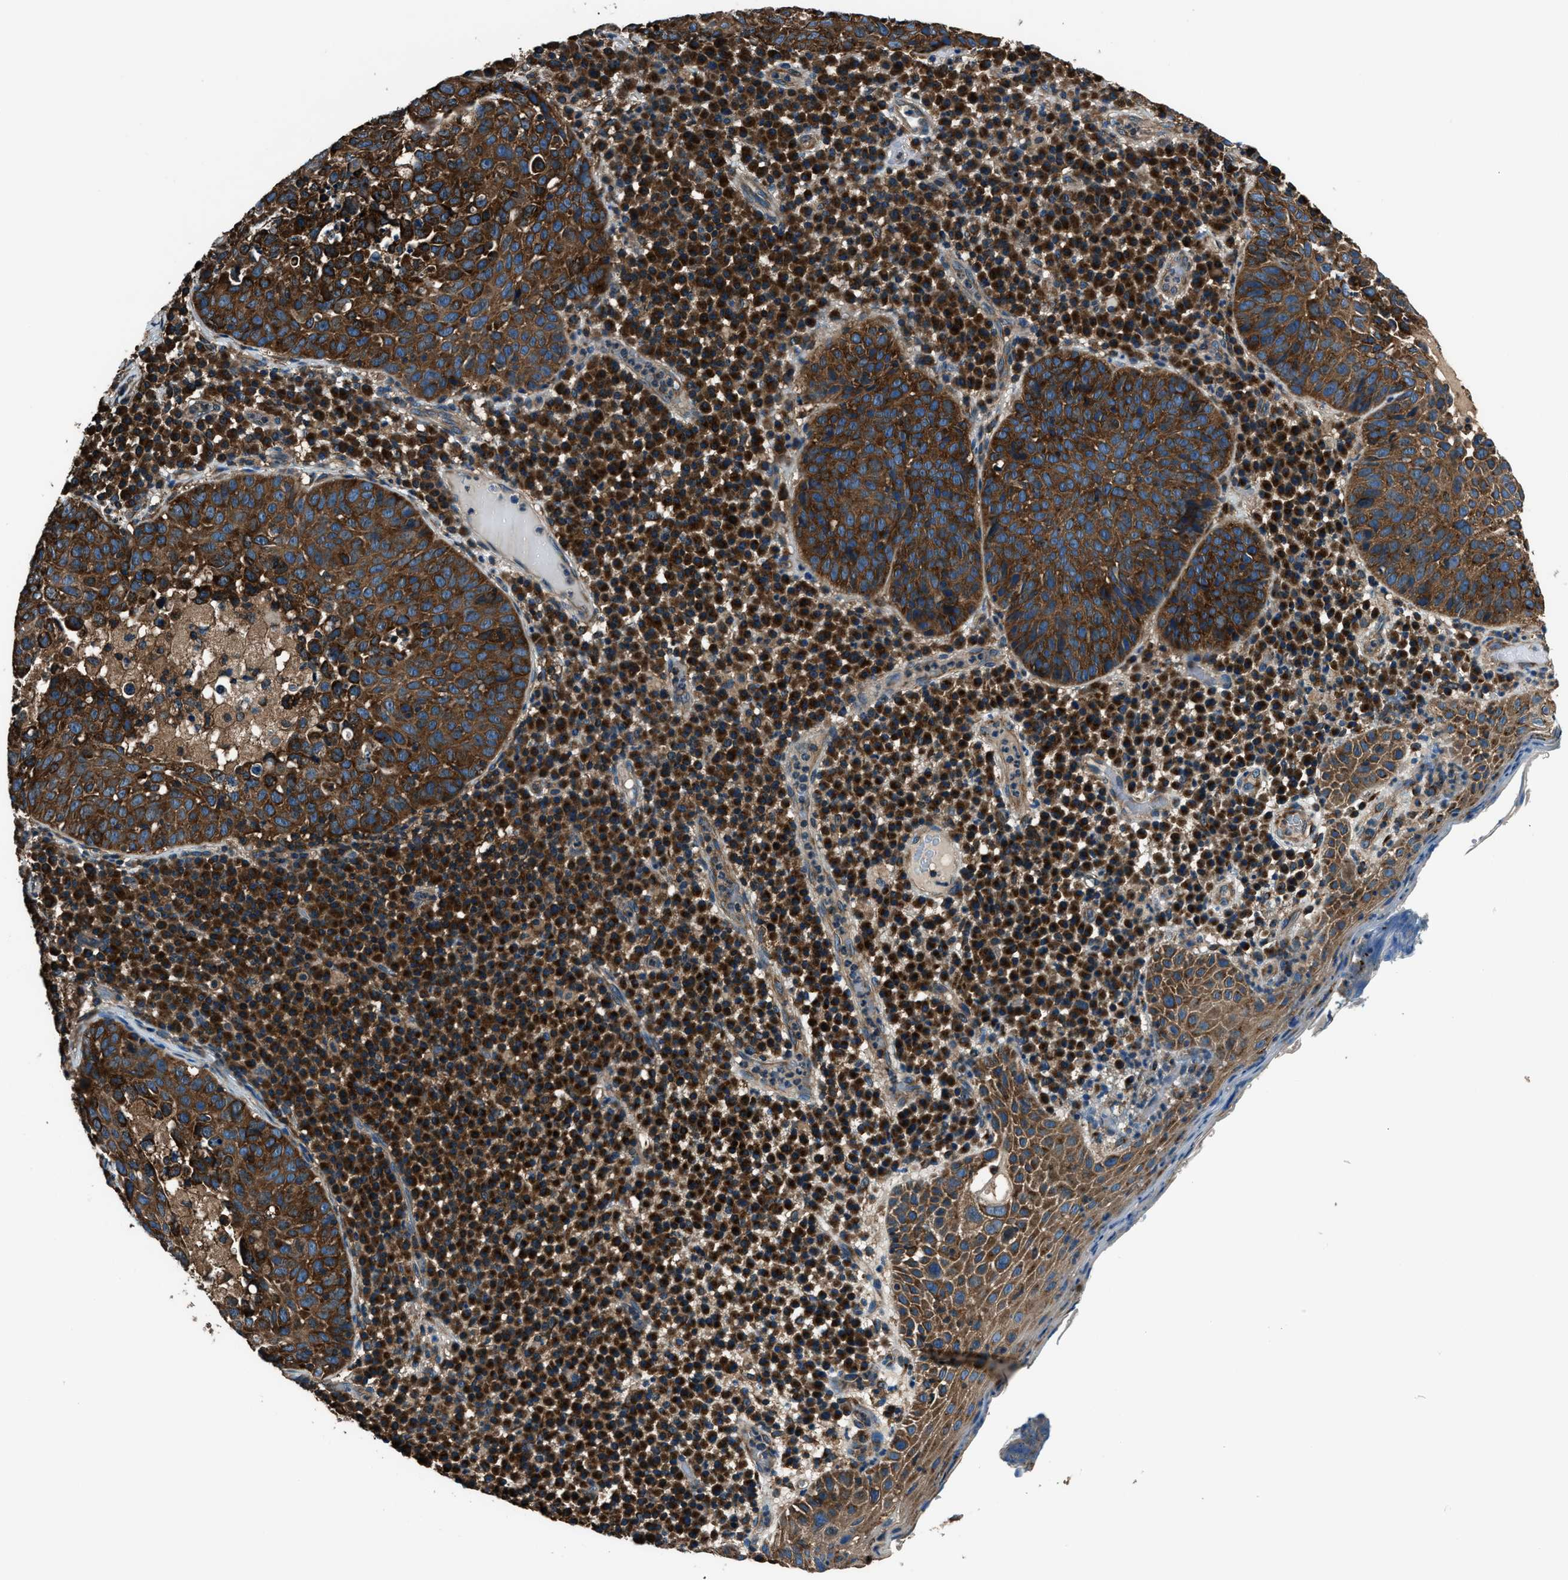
{"staining": {"intensity": "strong", "quantity": ">75%", "location": "cytoplasmic/membranous"}, "tissue": "skin cancer", "cell_type": "Tumor cells", "image_type": "cancer", "snomed": [{"axis": "morphology", "description": "Squamous cell carcinoma in situ, NOS"}, {"axis": "morphology", "description": "Squamous cell carcinoma, NOS"}, {"axis": "topography", "description": "Skin"}], "caption": "IHC (DAB) staining of human squamous cell carcinoma in situ (skin) displays strong cytoplasmic/membranous protein staining in approximately >75% of tumor cells. (DAB (3,3'-diaminobenzidine) IHC, brown staining for protein, blue staining for nuclei).", "gene": "ARFGAP2", "patient": {"sex": "male", "age": 93}}